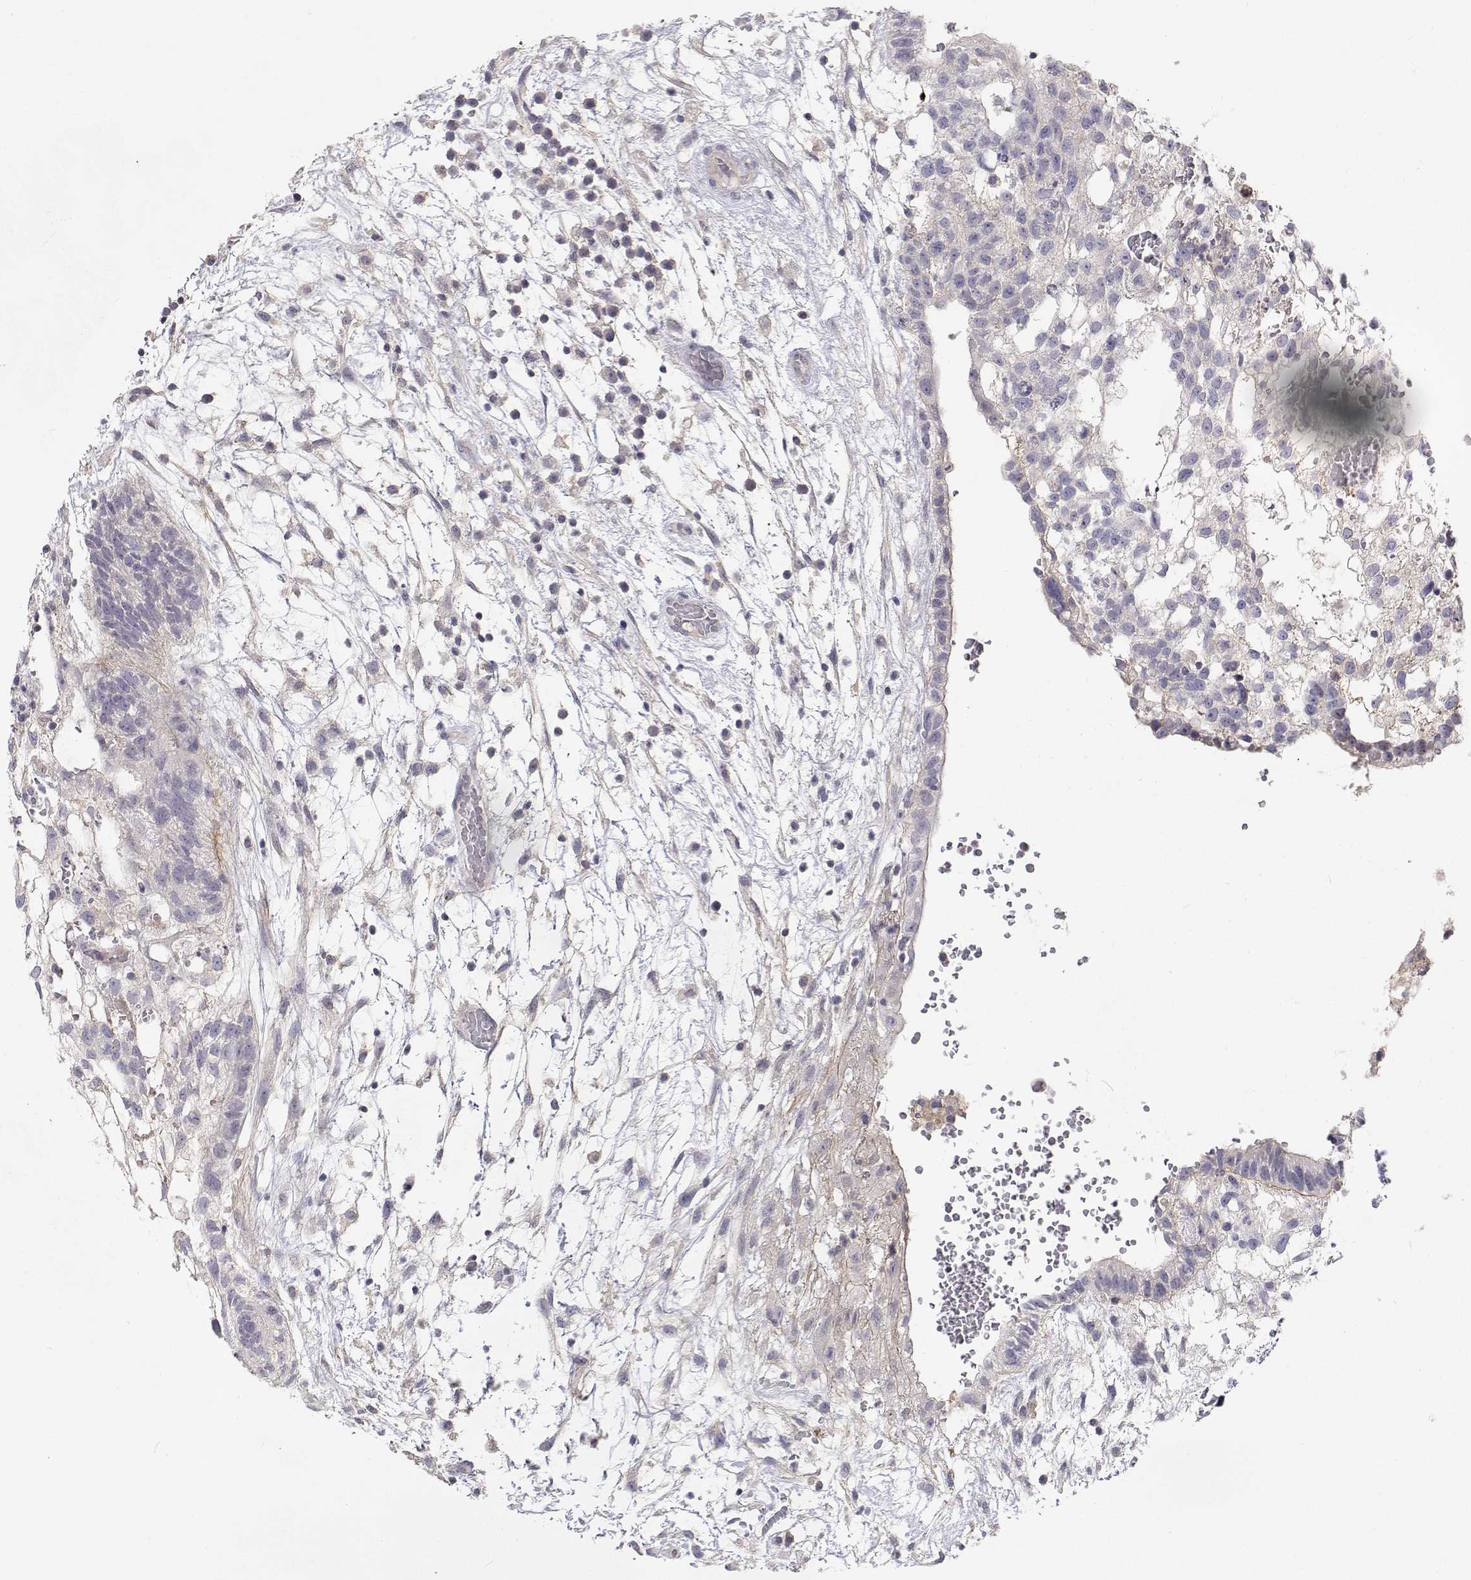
{"staining": {"intensity": "negative", "quantity": "none", "location": "none"}, "tissue": "testis cancer", "cell_type": "Tumor cells", "image_type": "cancer", "snomed": [{"axis": "morphology", "description": "Normal tissue, NOS"}, {"axis": "morphology", "description": "Carcinoma, Embryonal, NOS"}, {"axis": "topography", "description": "Testis"}], "caption": "Immunohistochemistry micrograph of human testis cancer (embryonal carcinoma) stained for a protein (brown), which reveals no staining in tumor cells.", "gene": "MYPN", "patient": {"sex": "male", "age": 32}}